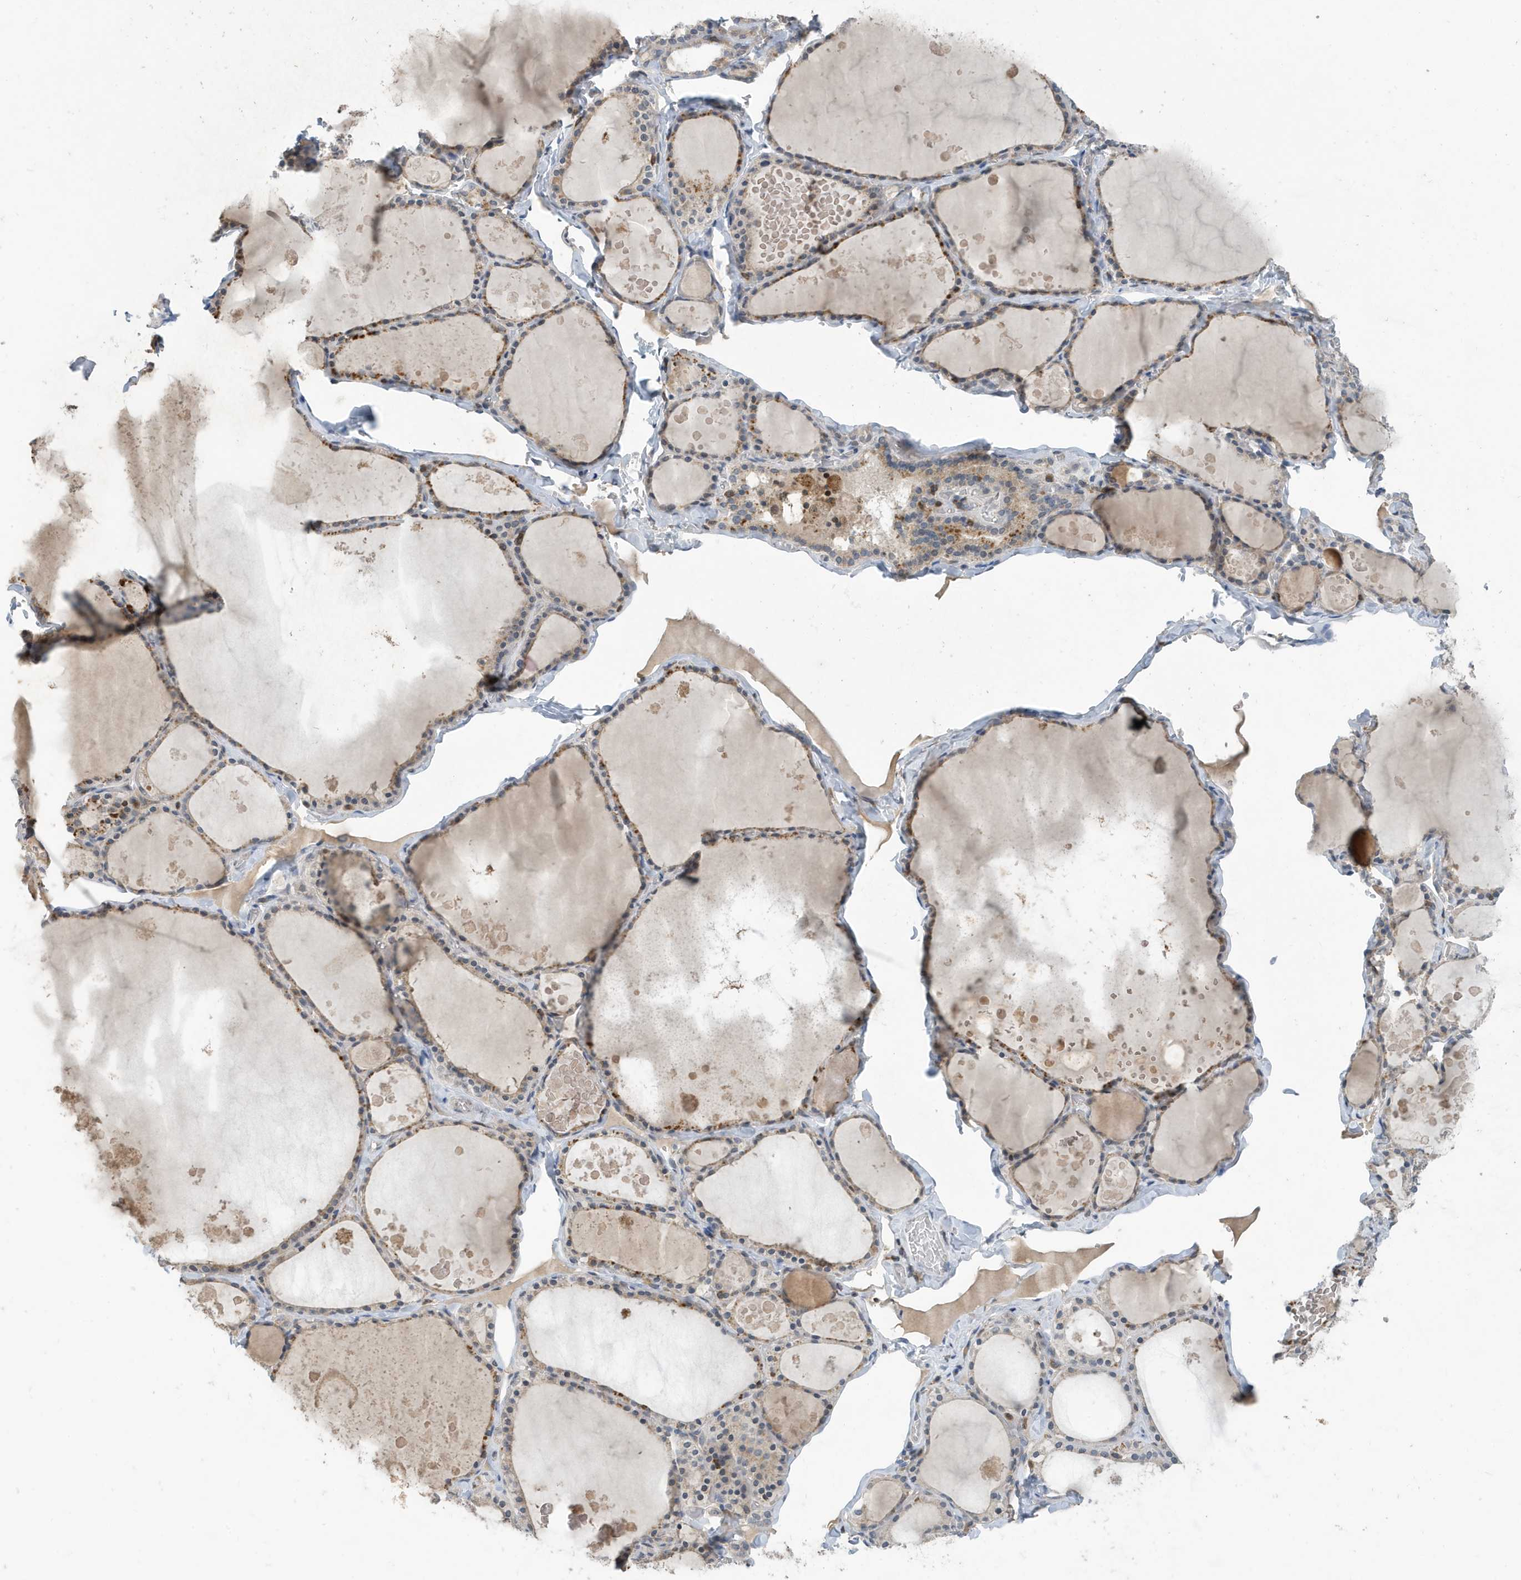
{"staining": {"intensity": "moderate", "quantity": "<25%", "location": "cytoplasmic/membranous"}, "tissue": "thyroid gland", "cell_type": "Glandular cells", "image_type": "normal", "snomed": [{"axis": "morphology", "description": "Normal tissue, NOS"}, {"axis": "topography", "description": "Thyroid gland"}], "caption": "This is an image of immunohistochemistry staining of normal thyroid gland, which shows moderate positivity in the cytoplasmic/membranous of glandular cells.", "gene": "NSUN3", "patient": {"sex": "male", "age": 56}}